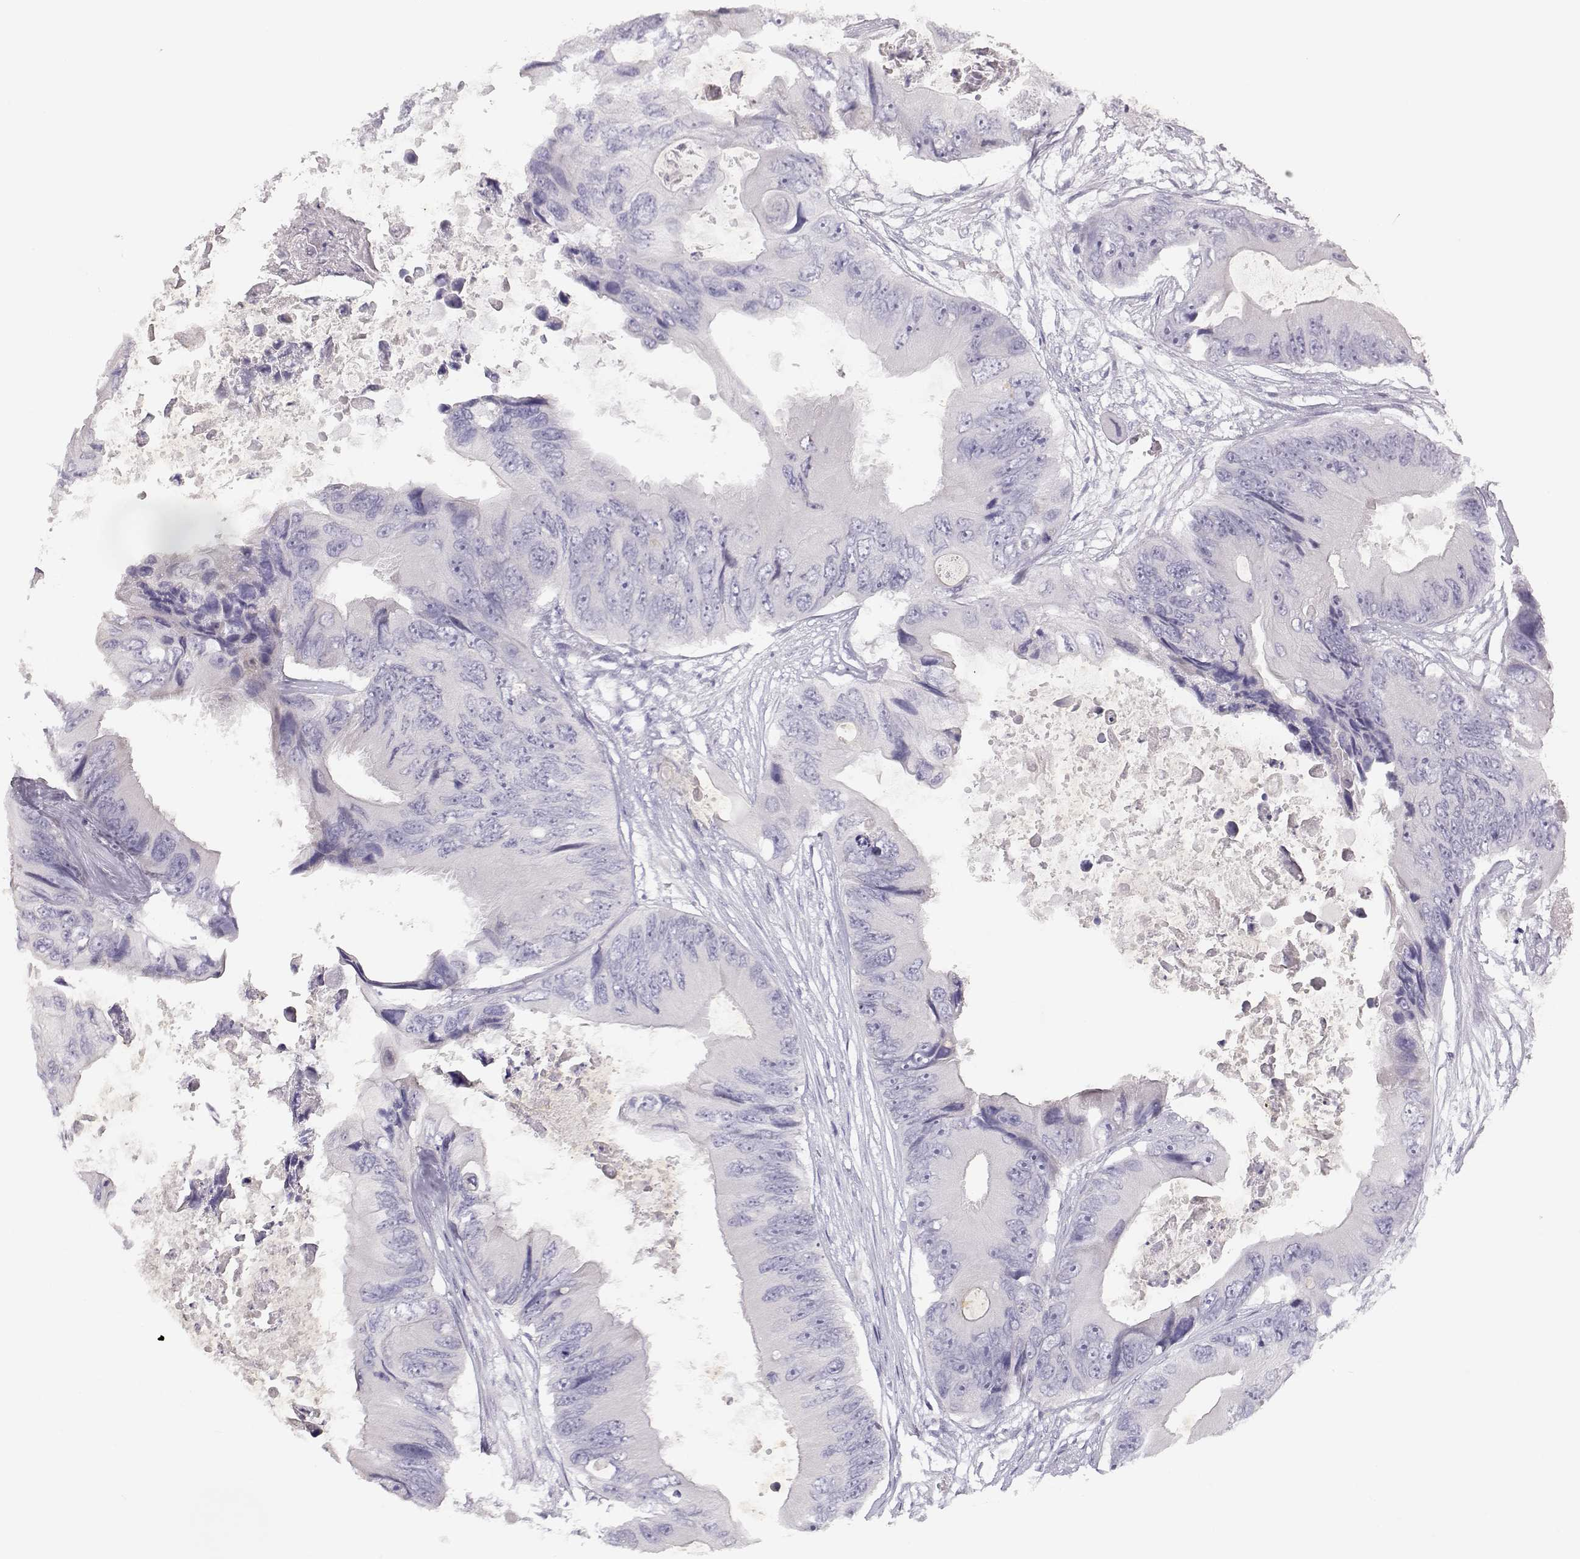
{"staining": {"intensity": "negative", "quantity": "none", "location": "none"}, "tissue": "colorectal cancer", "cell_type": "Tumor cells", "image_type": "cancer", "snomed": [{"axis": "morphology", "description": "Adenocarcinoma, NOS"}, {"axis": "topography", "description": "Rectum"}], "caption": "Immunohistochemical staining of colorectal cancer (adenocarcinoma) displays no significant expression in tumor cells.", "gene": "LEPR", "patient": {"sex": "male", "age": 63}}